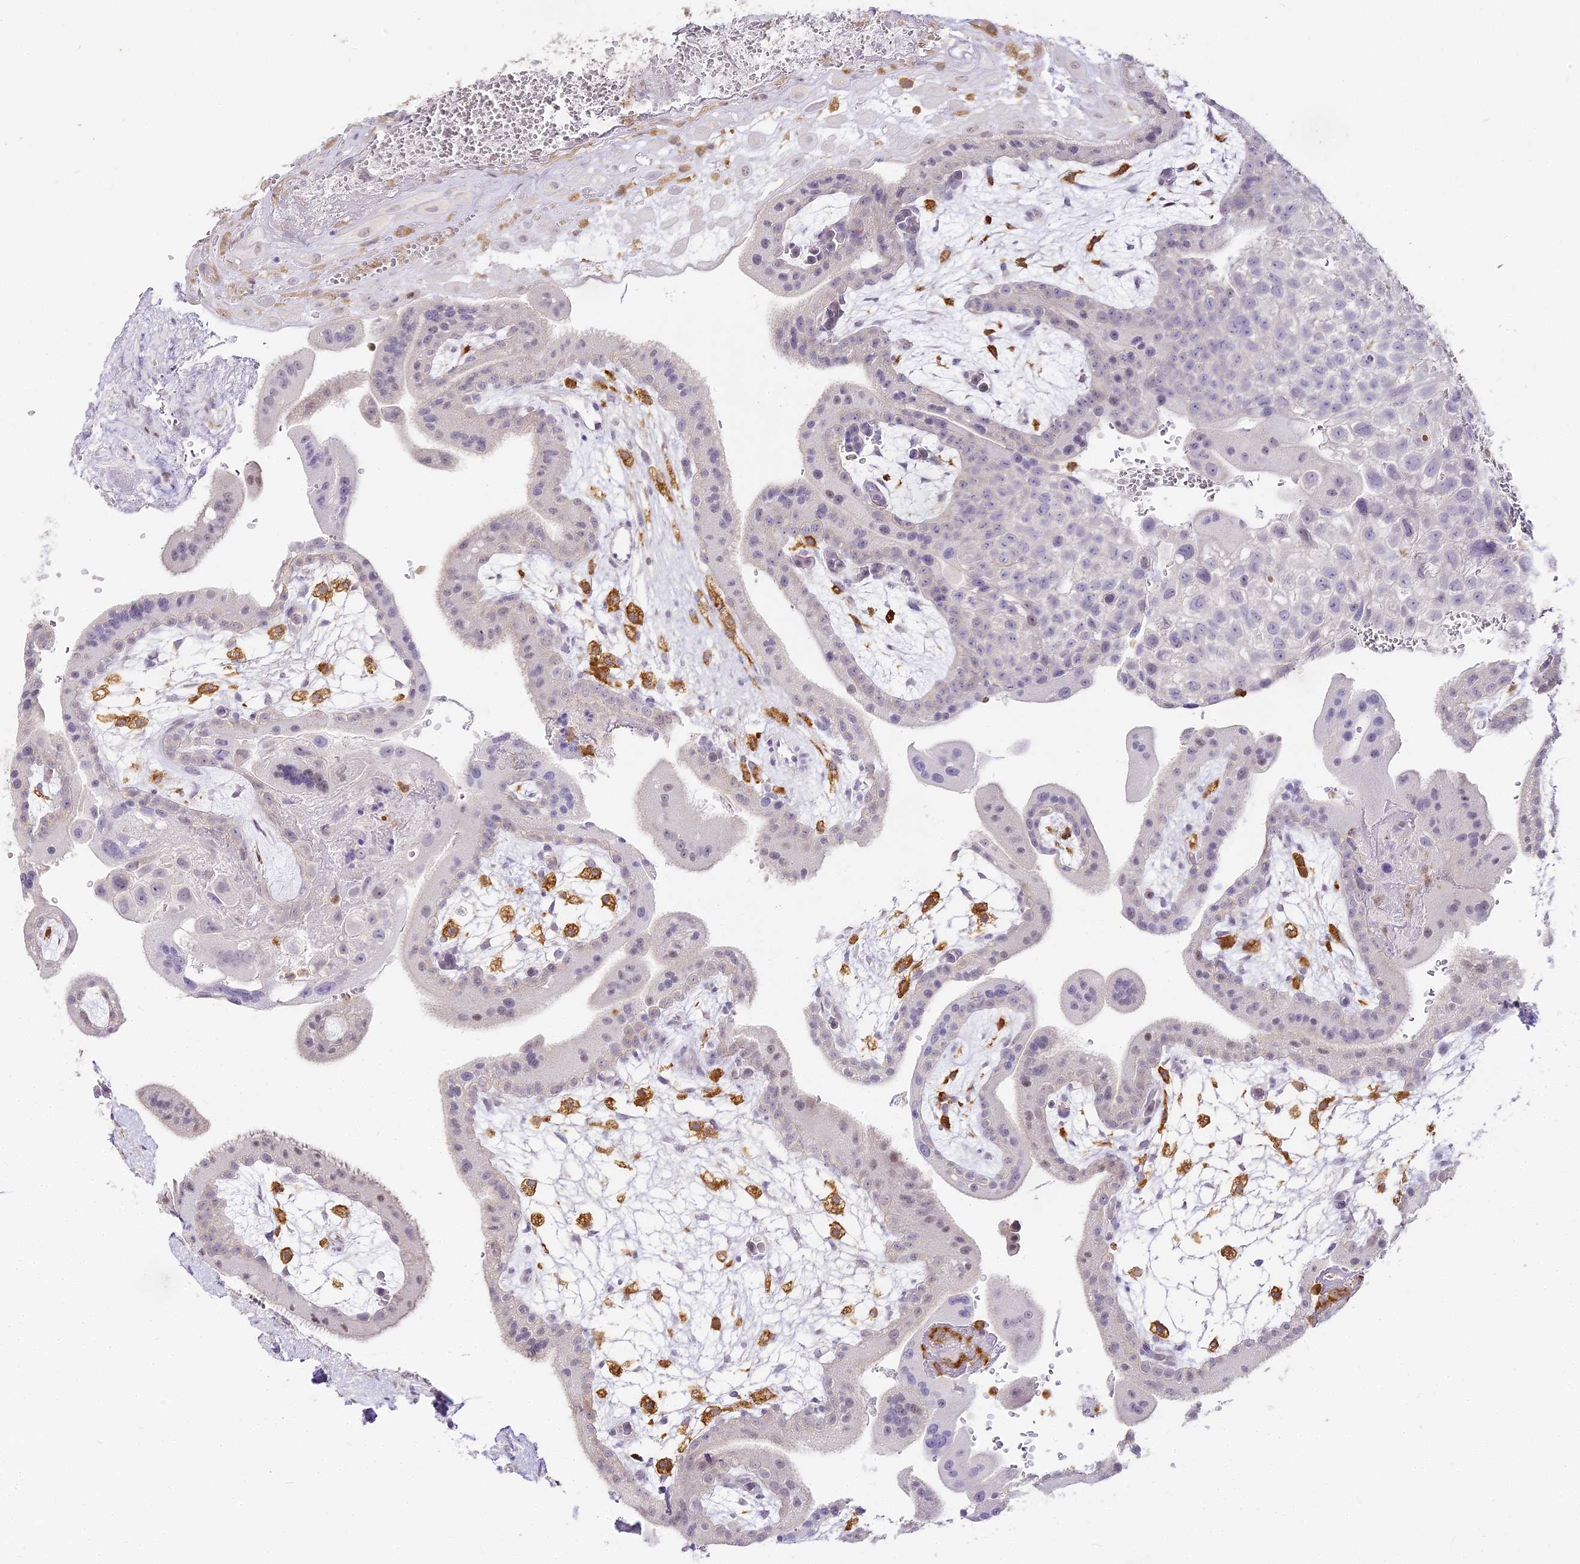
{"staining": {"intensity": "negative", "quantity": "none", "location": "none"}, "tissue": "placenta", "cell_type": "Decidual cells", "image_type": "normal", "snomed": [{"axis": "morphology", "description": "Normal tissue, NOS"}, {"axis": "topography", "description": "Placenta"}], "caption": "Immunohistochemistry micrograph of normal placenta stained for a protein (brown), which shows no staining in decidual cells. Nuclei are stained in blue.", "gene": "DOCK2", "patient": {"sex": "female", "age": 35}}